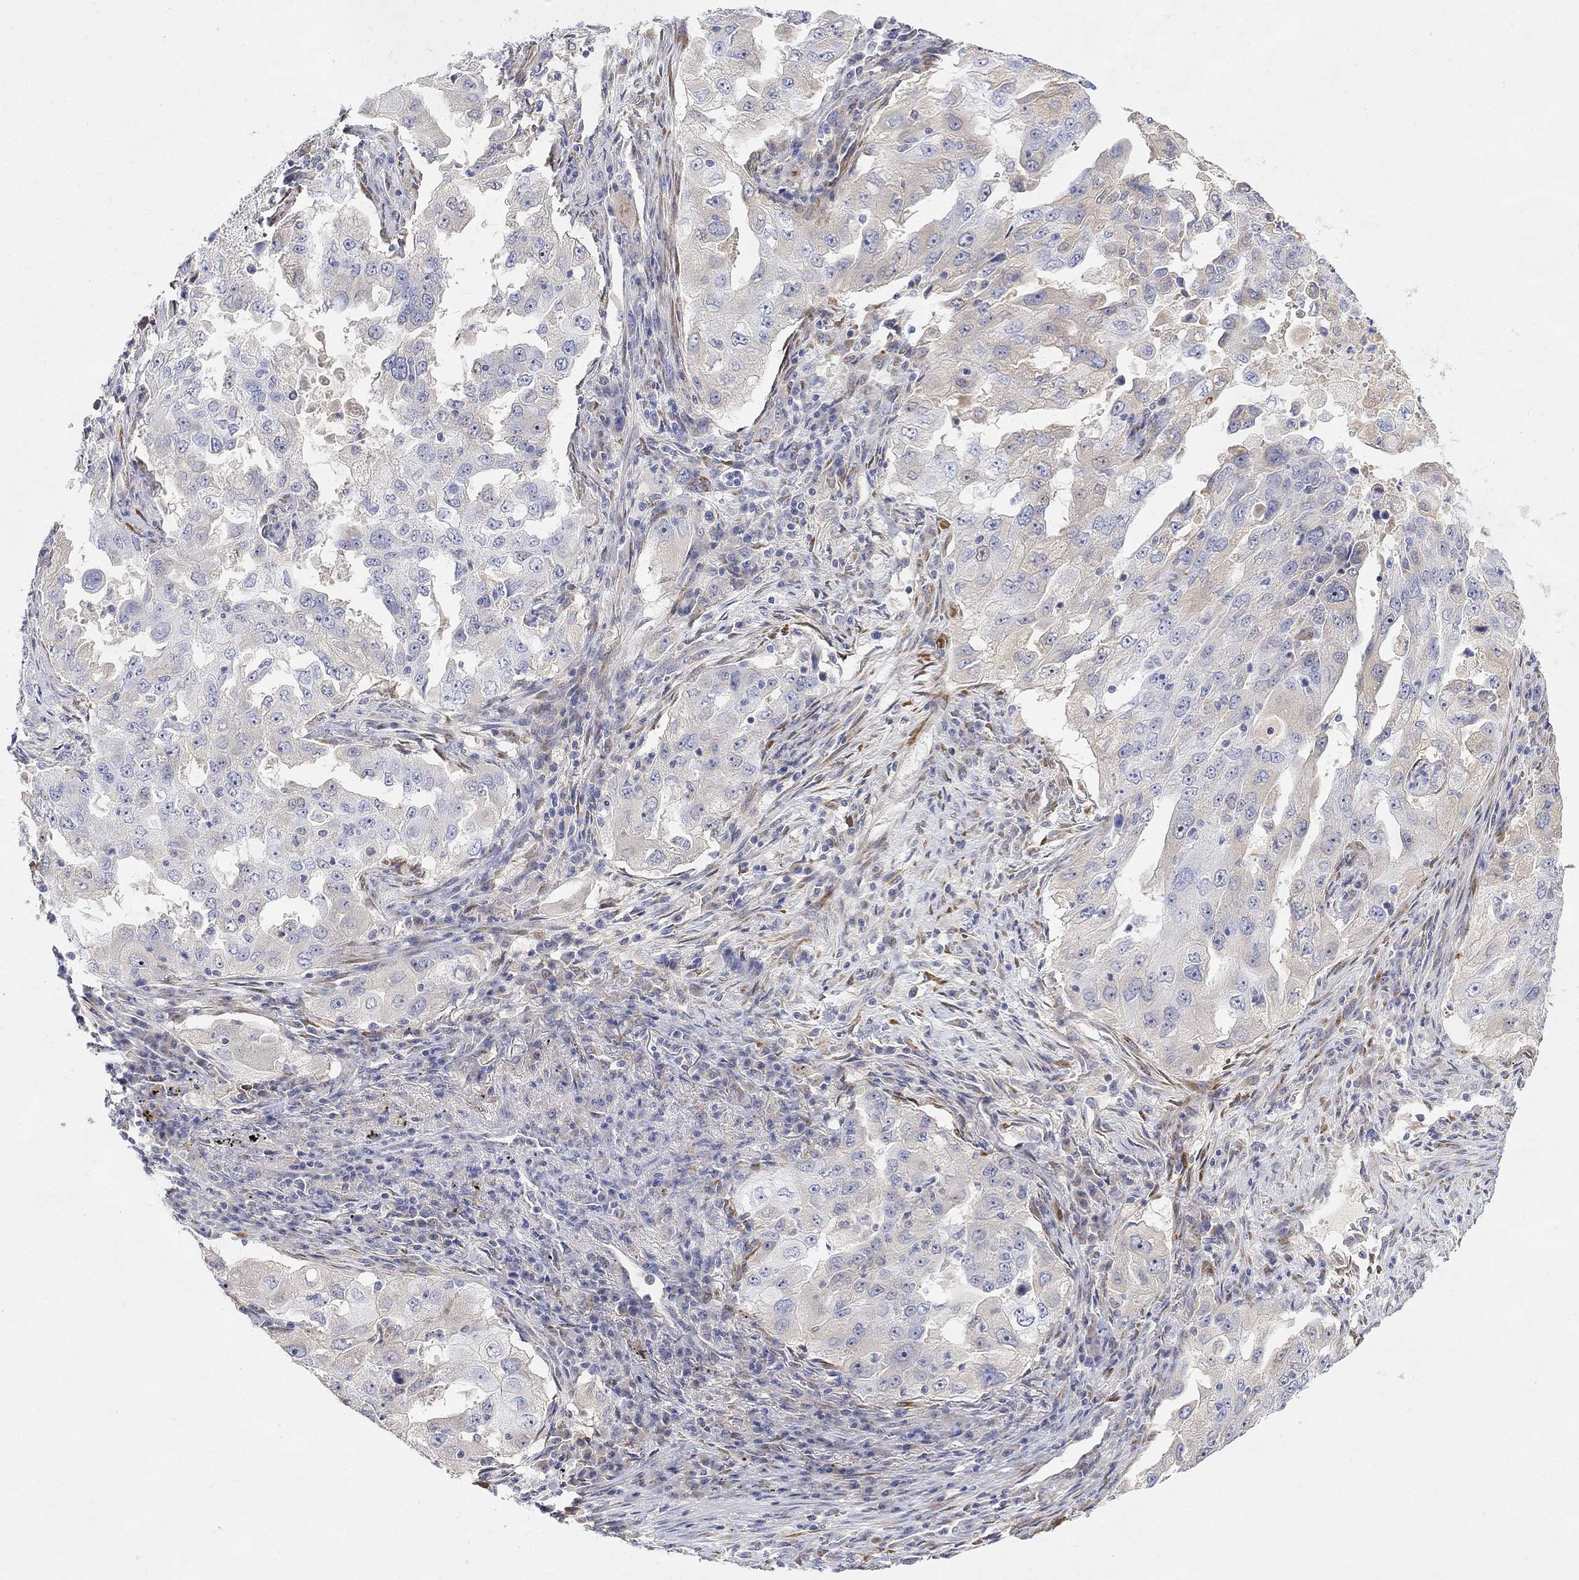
{"staining": {"intensity": "negative", "quantity": "none", "location": "none"}, "tissue": "lung cancer", "cell_type": "Tumor cells", "image_type": "cancer", "snomed": [{"axis": "morphology", "description": "Adenocarcinoma, NOS"}, {"axis": "topography", "description": "Lung"}], "caption": "Immunohistochemistry (IHC) image of human lung cancer (adenocarcinoma) stained for a protein (brown), which displays no expression in tumor cells.", "gene": "FNDC5", "patient": {"sex": "female", "age": 61}}